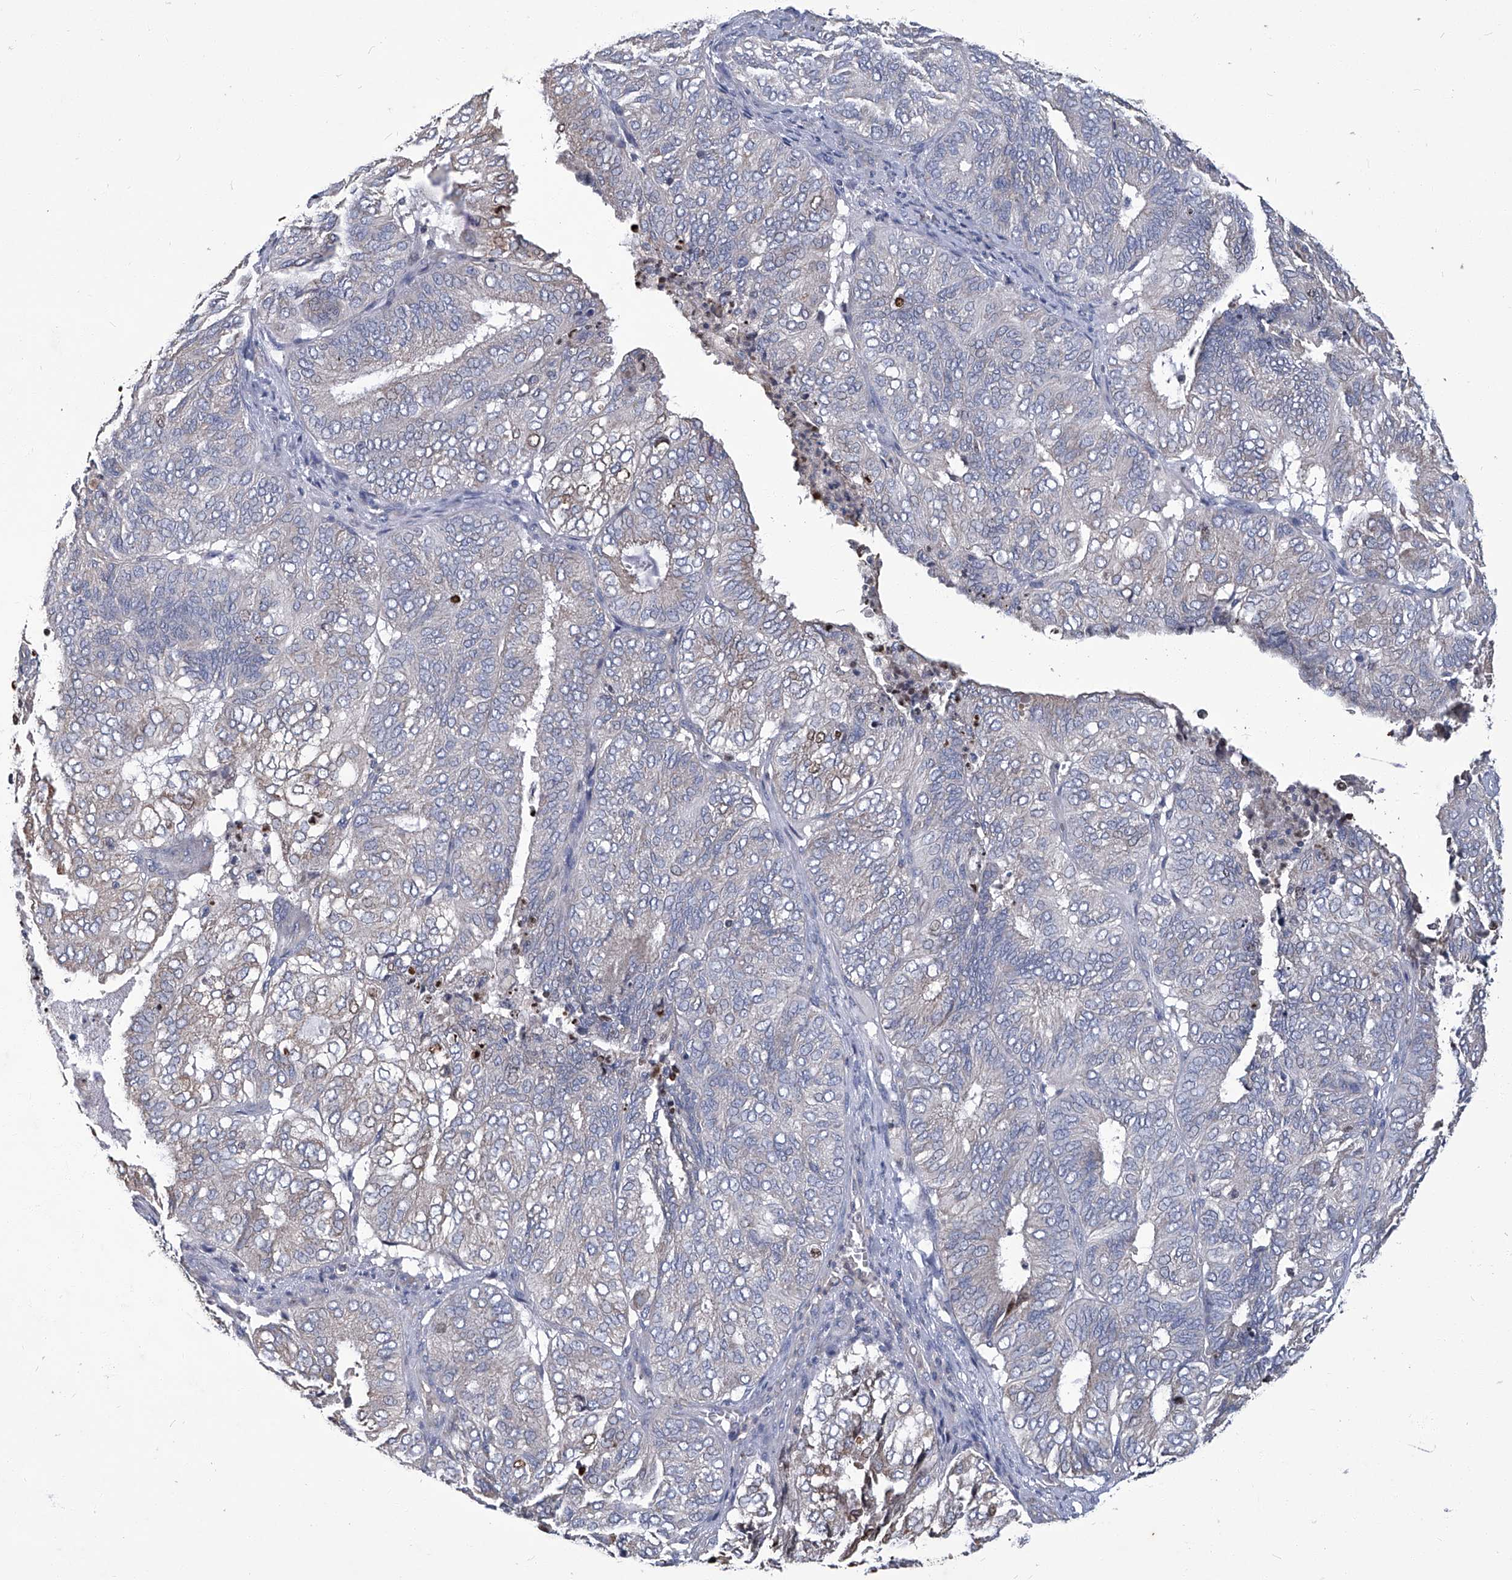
{"staining": {"intensity": "negative", "quantity": "none", "location": "none"}, "tissue": "endometrial cancer", "cell_type": "Tumor cells", "image_type": "cancer", "snomed": [{"axis": "morphology", "description": "Adenocarcinoma, NOS"}, {"axis": "topography", "description": "Uterus"}], "caption": "The image exhibits no significant positivity in tumor cells of endometrial adenocarcinoma. Nuclei are stained in blue.", "gene": "TGFBR1", "patient": {"sex": "female", "age": 60}}